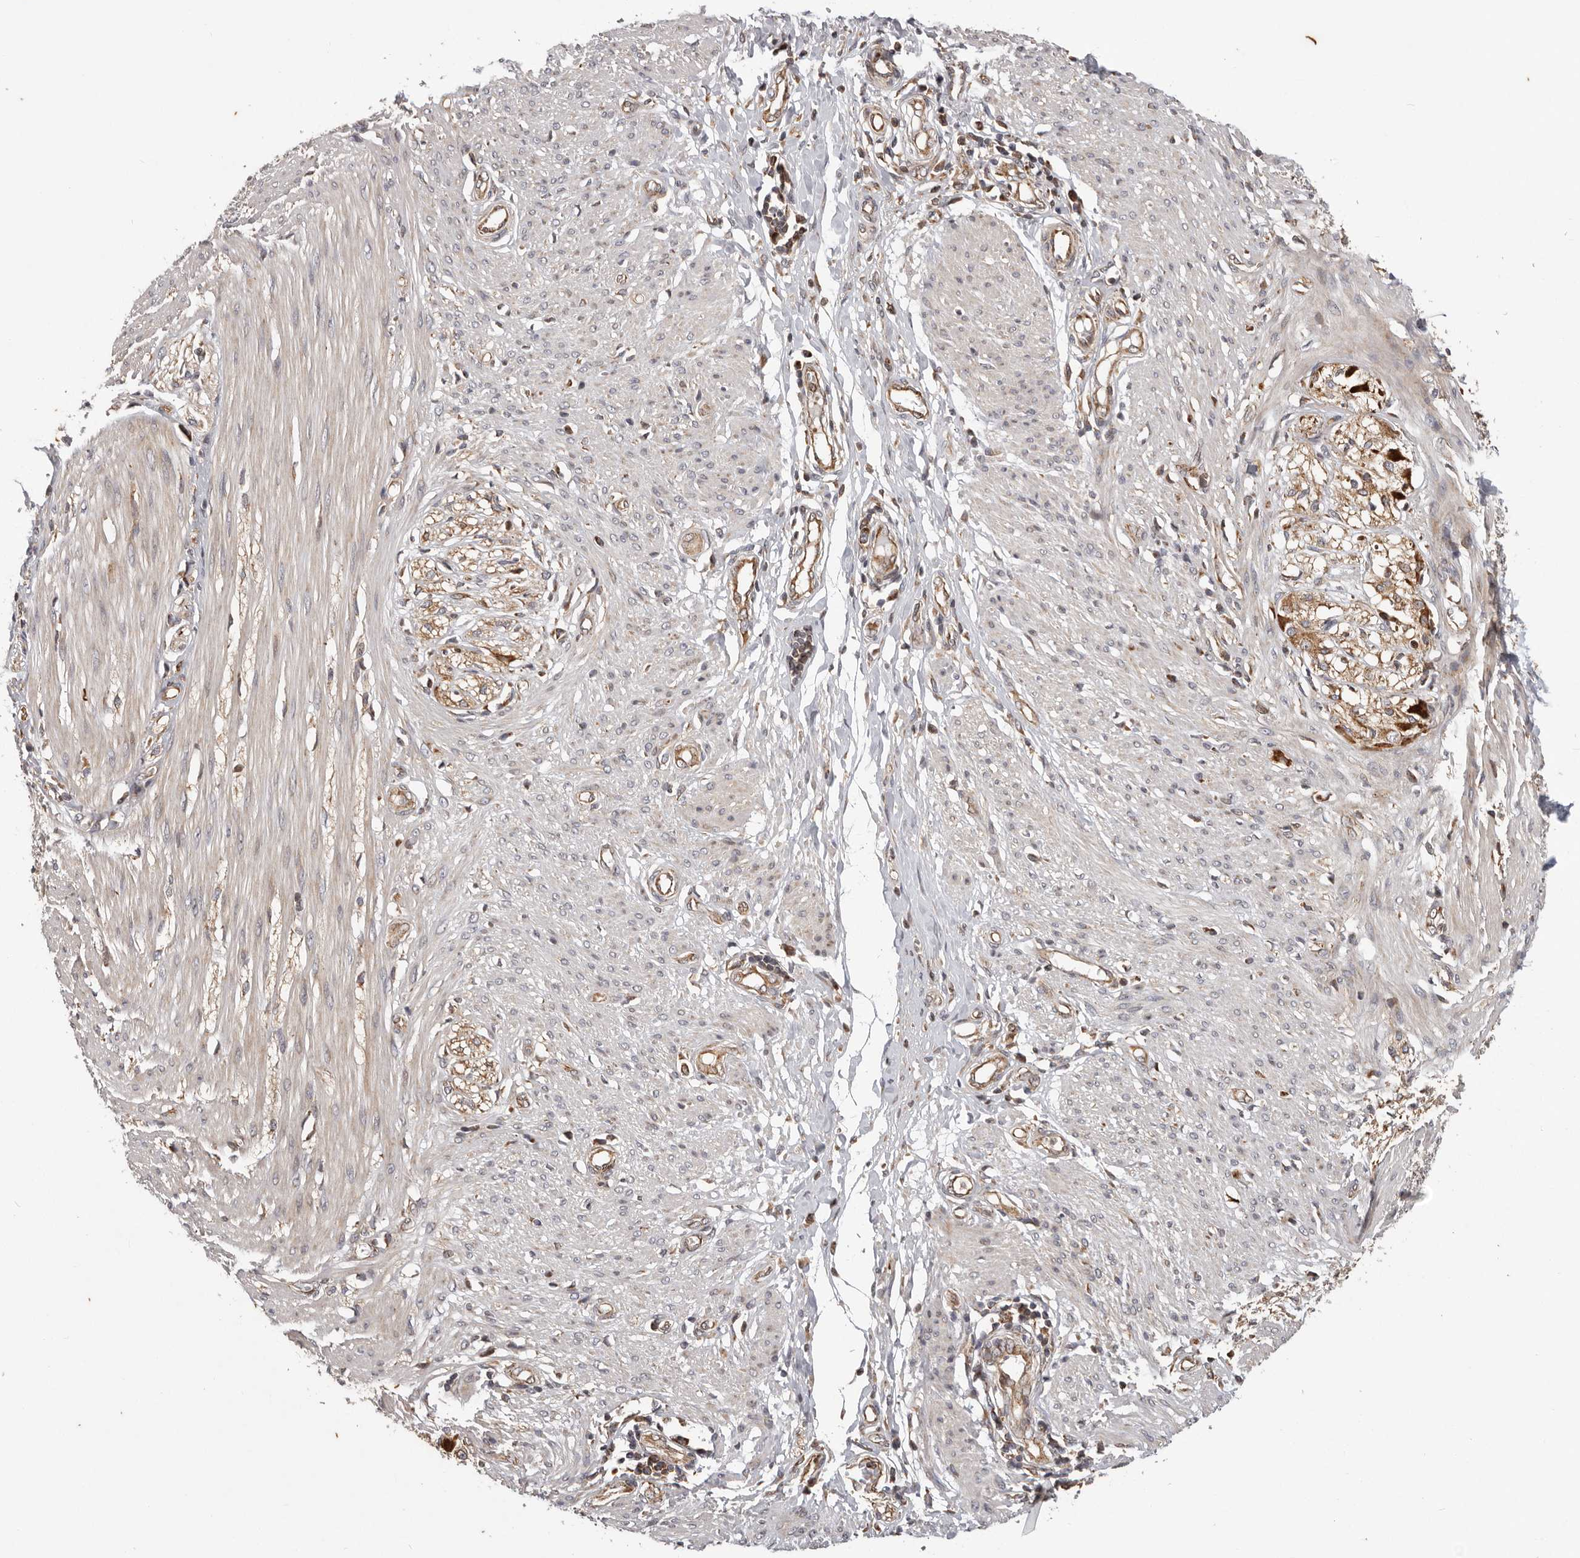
{"staining": {"intensity": "weak", "quantity": "25%-75%", "location": "cytoplasmic/membranous"}, "tissue": "smooth muscle", "cell_type": "Smooth muscle cells", "image_type": "normal", "snomed": [{"axis": "morphology", "description": "Normal tissue, NOS"}, {"axis": "morphology", "description": "Adenocarcinoma, NOS"}, {"axis": "topography", "description": "Colon"}, {"axis": "topography", "description": "Peripheral nerve tissue"}], "caption": "Benign smooth muscle was stained to show a protein in brown. There is low levels of weak cytoplasmic/membranous staining in approximately 25%-75% of smooth muscle cells. The protein is stained brown, and the nuclei are stained in blue (DAB (3,3'-diaminobenzidine) IHC with brightfield microscopy, high magnification).", "gene": "MRPS10", "patient": {"sex": "male", "age": 14}}